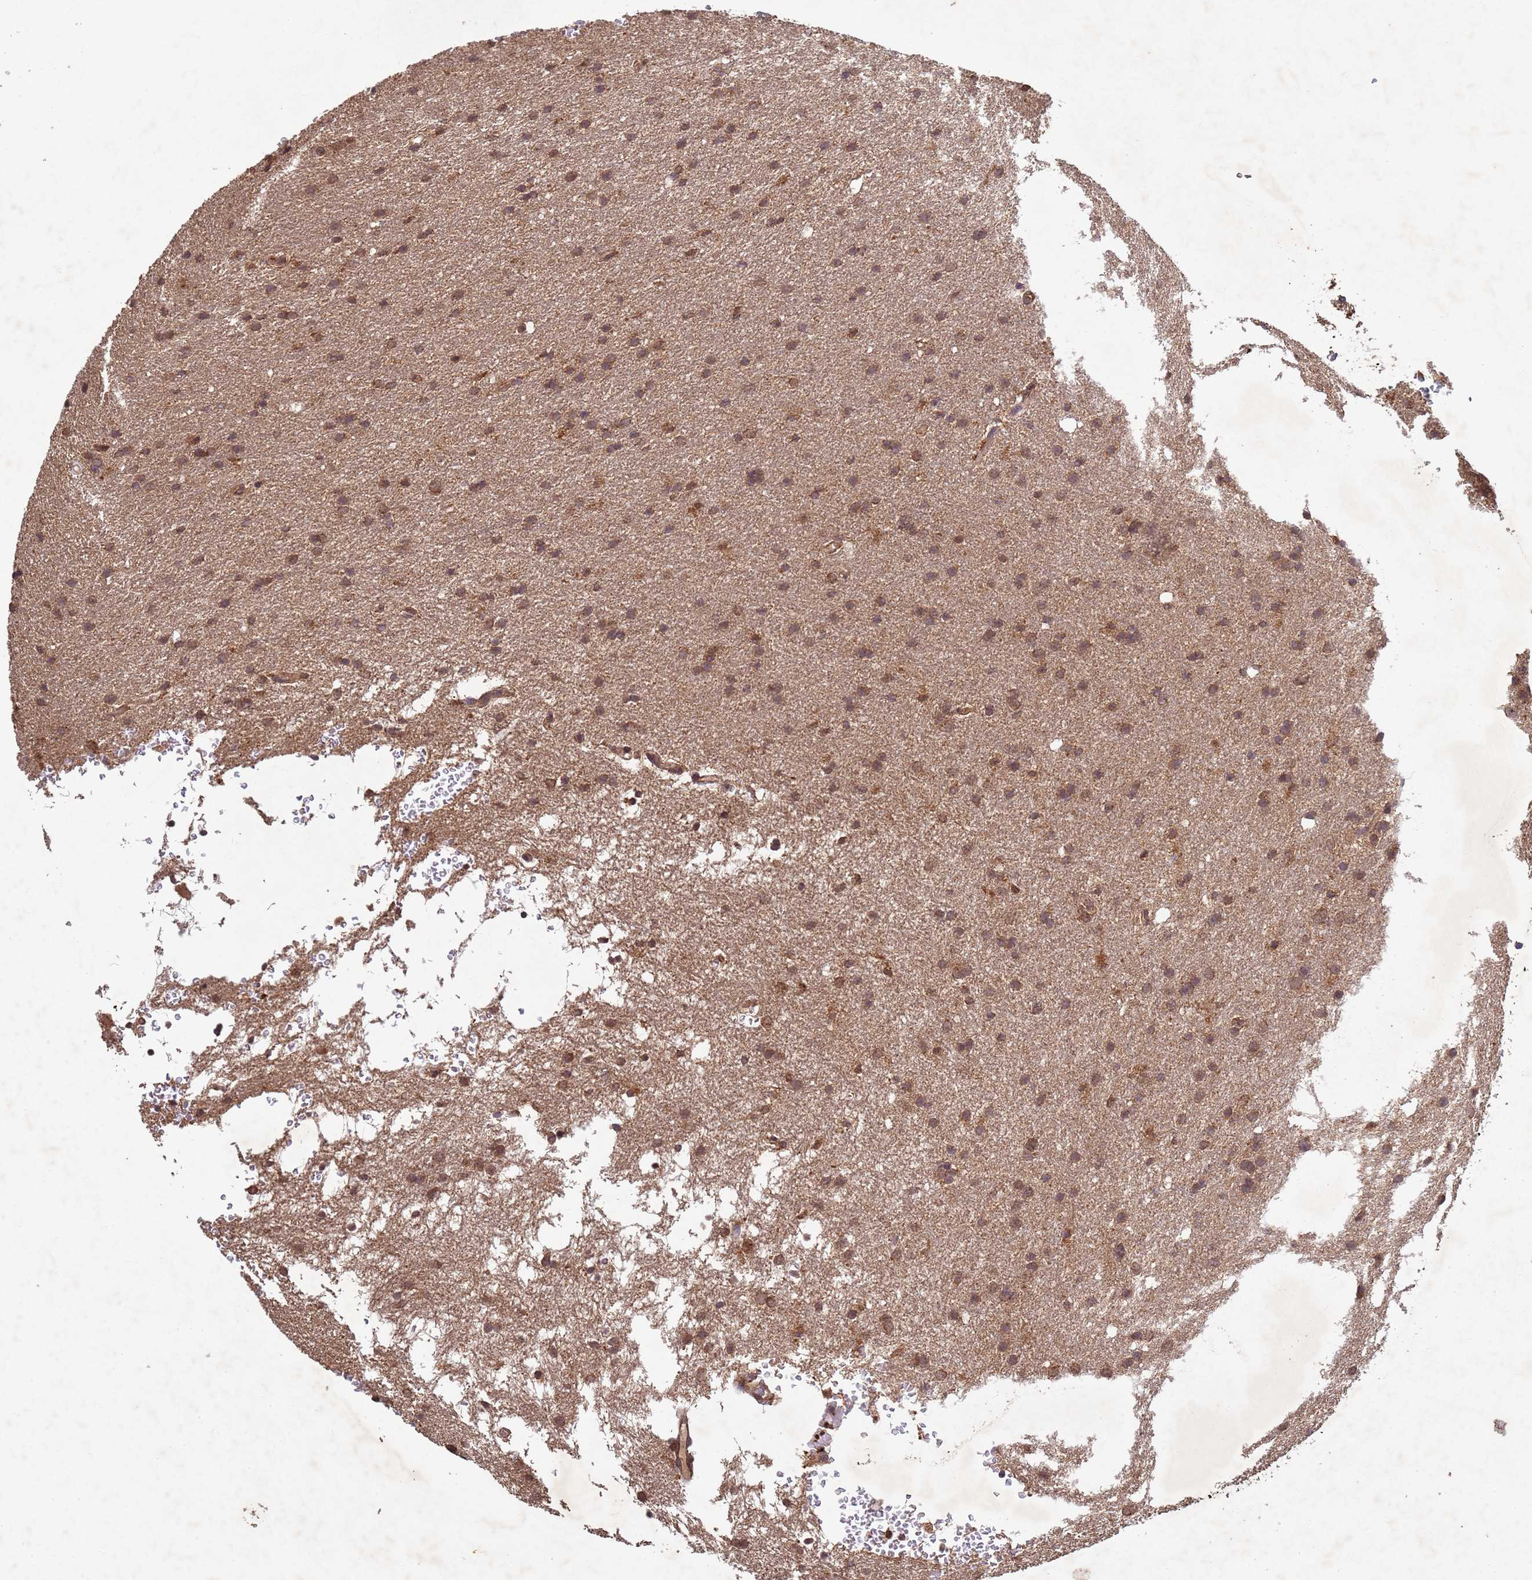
{"staining": {"intensity": "moderate", "quantity": ">75%", "location": "cytoplasmic/membranous"}, "tissue": "glioma", "cell_type": "Tumor cells", "image_type": "cancer", "snomed": [{"axis": "morphology", "description": "Glioma, malignant, High grade"}, {"axis": "topography", "description": "Cerebral cortex"}], "caption": "Immunohistochemical staining of human glioma demonstrates medium levels of moderate cytoplasmic/membranous protein positivity in approximately >75% of tumor cells. The protein is stained brown, and the nuclei are stained in blue (DAB (3,3'-diaminobenzidine) IHC with brightfield microscopy, high magnification).", "gene": "FASTKD1", "patient": {"sex": "female", "age": 36}}